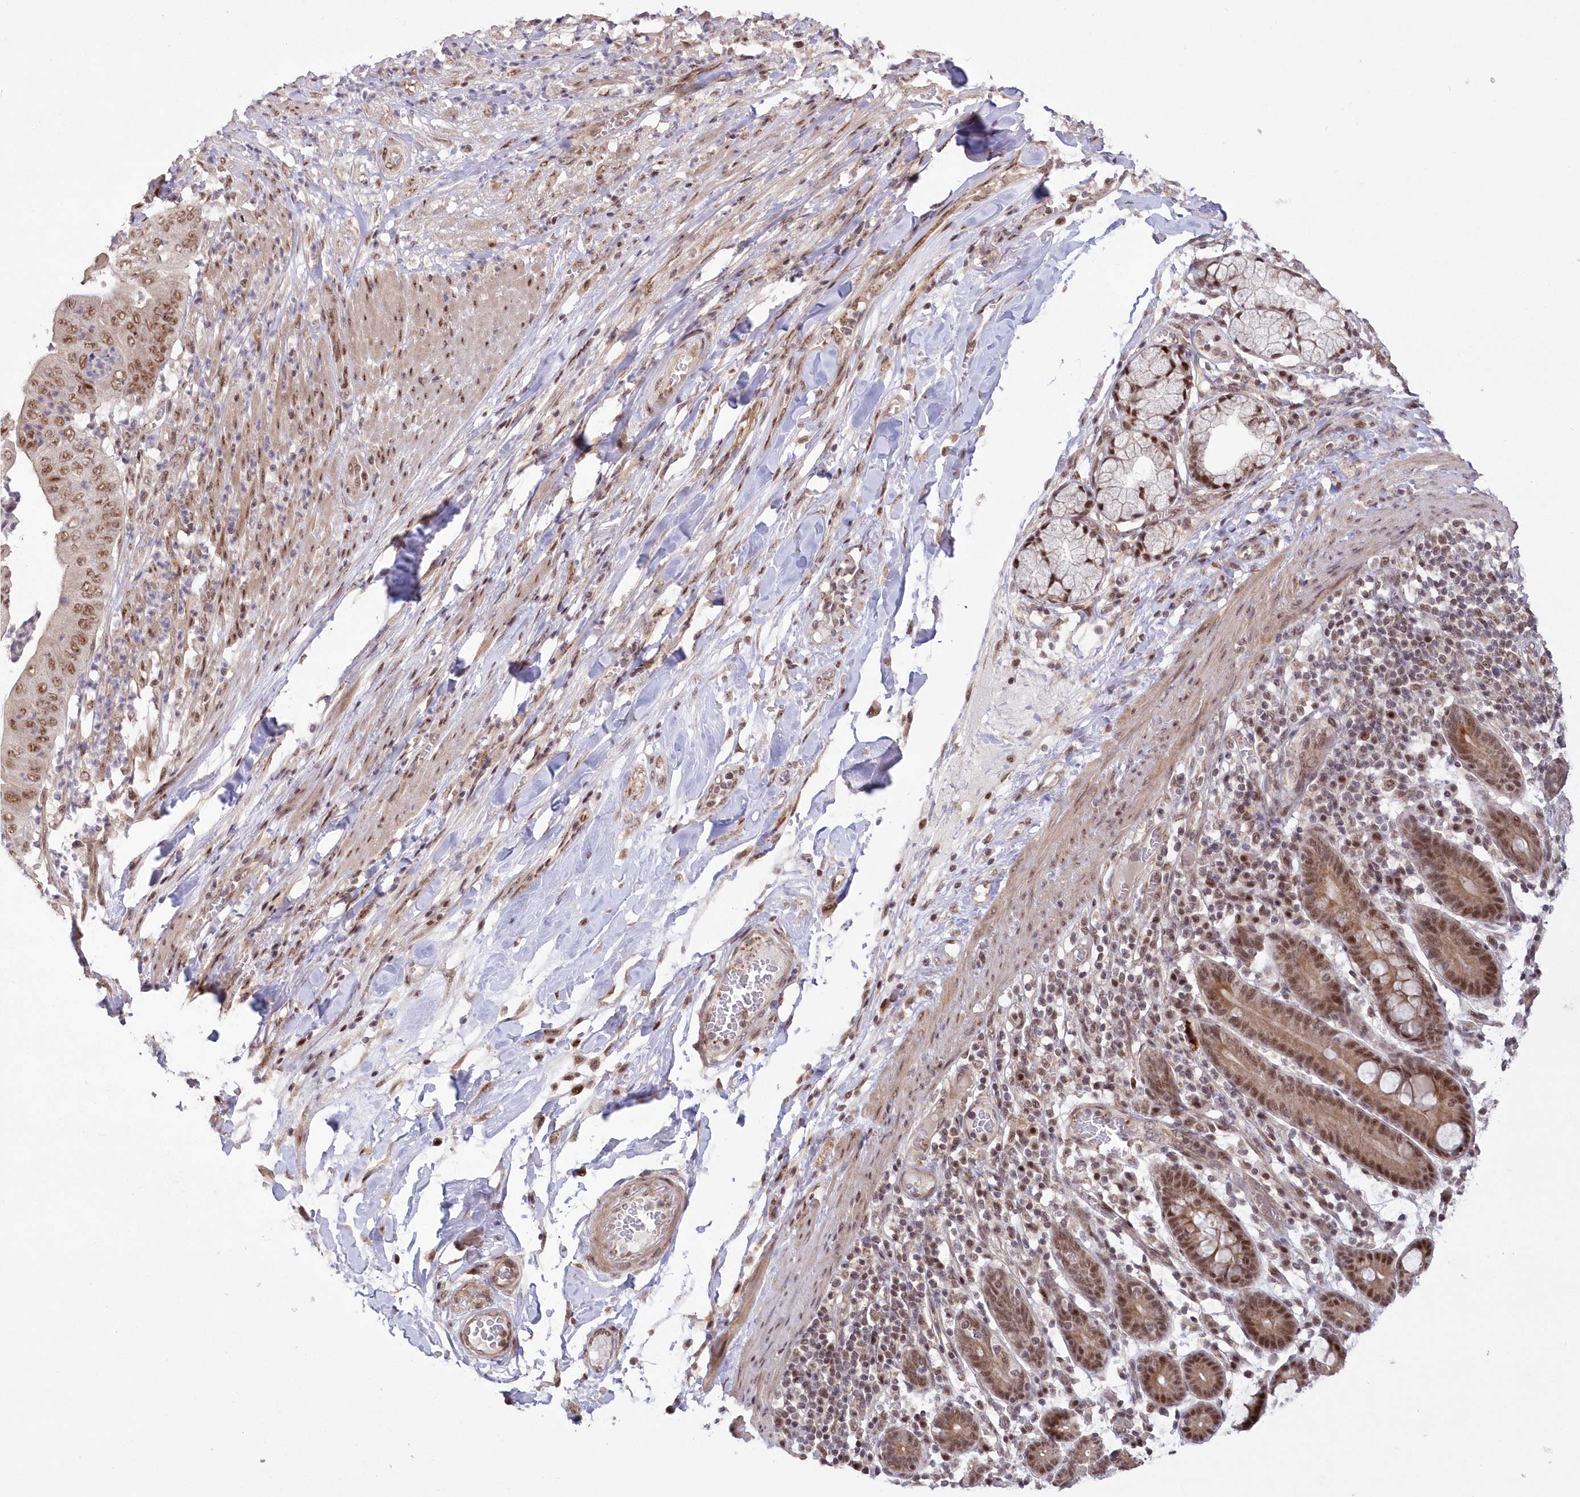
{"staining": {"intensity": "moderate", "quantity": ">75%", "location": "nuclear"}, "tissue": "pancreatic cancer", "cell_type": "Tumor cells", "image_type": "cancer", "snomed": [{"axis": "morphology", "description": "Adenocarcinoma, NOS"}, {"axis": "topography", "description": "Pancreas"}], "caption": "Immunohistochemistry (IHC) micrograph of human pancreatic cancer (adenocarcinoma) stained for a protein (brown), which shows medium levels of moderate nuclear positivity in about >75% of tumor cells.", "gene": "WBP1L", "patient": {"sex": "female", "age": 77}}